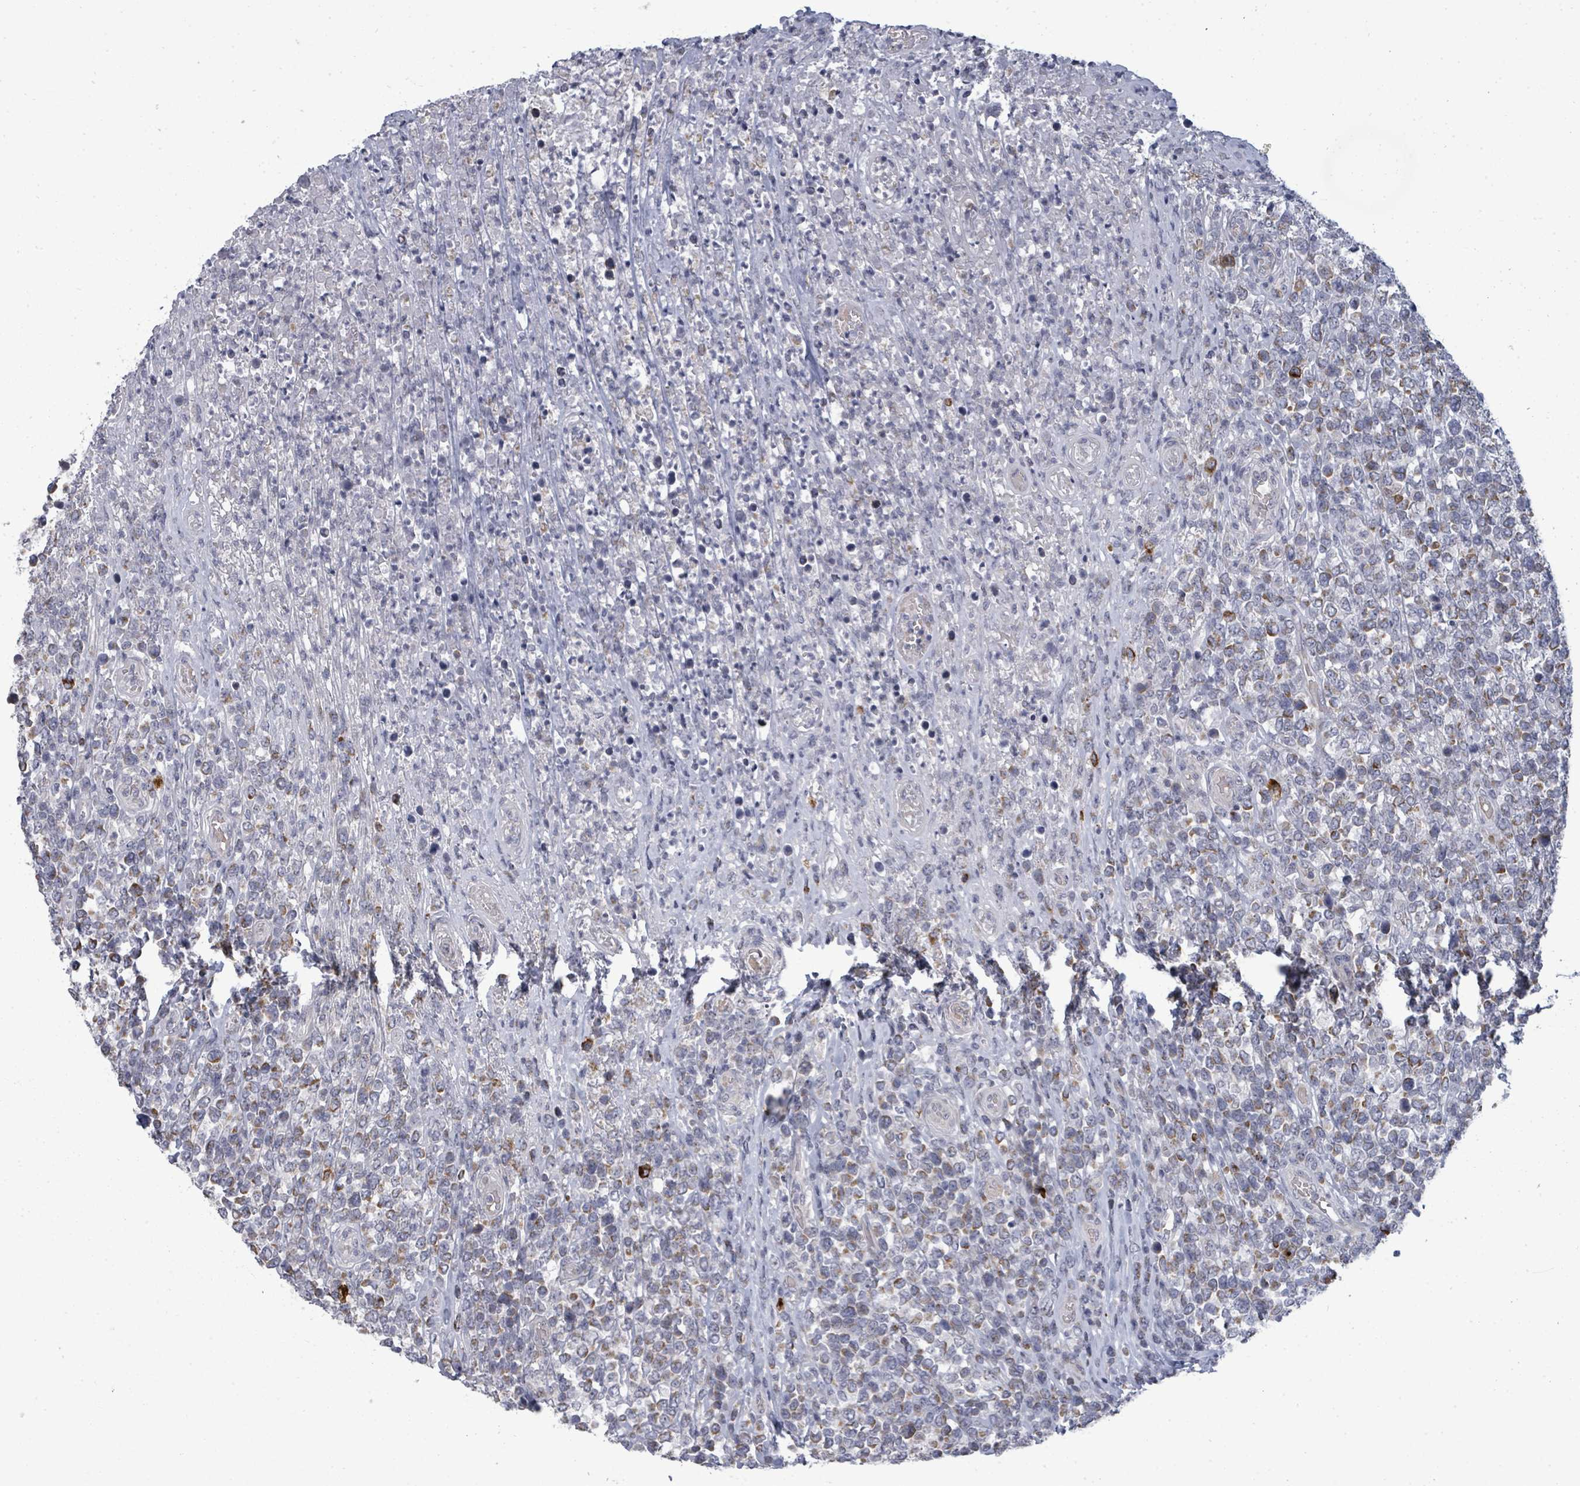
{"staining": {"intensity": "negative", "quantity": "none", "location": "none"}, "tissue": "lymphoma", "cell_type": "Tumor cells", "image_type": "cancer", "snomed": [{"axis": "morphology", "description": "Malignant lymphoma, non-Hodgkin's type, High grade"}, {"axis": "topography", "description": "Soft tissue"}], "caption": "DAB immunohistochemical staining of human high-grade malignant lymphoma, non-Hodgkin's type reveals no significant staining in tumor cells.", "gene": "PTPN20", "patient": {"sex": "female", "age": 56}}